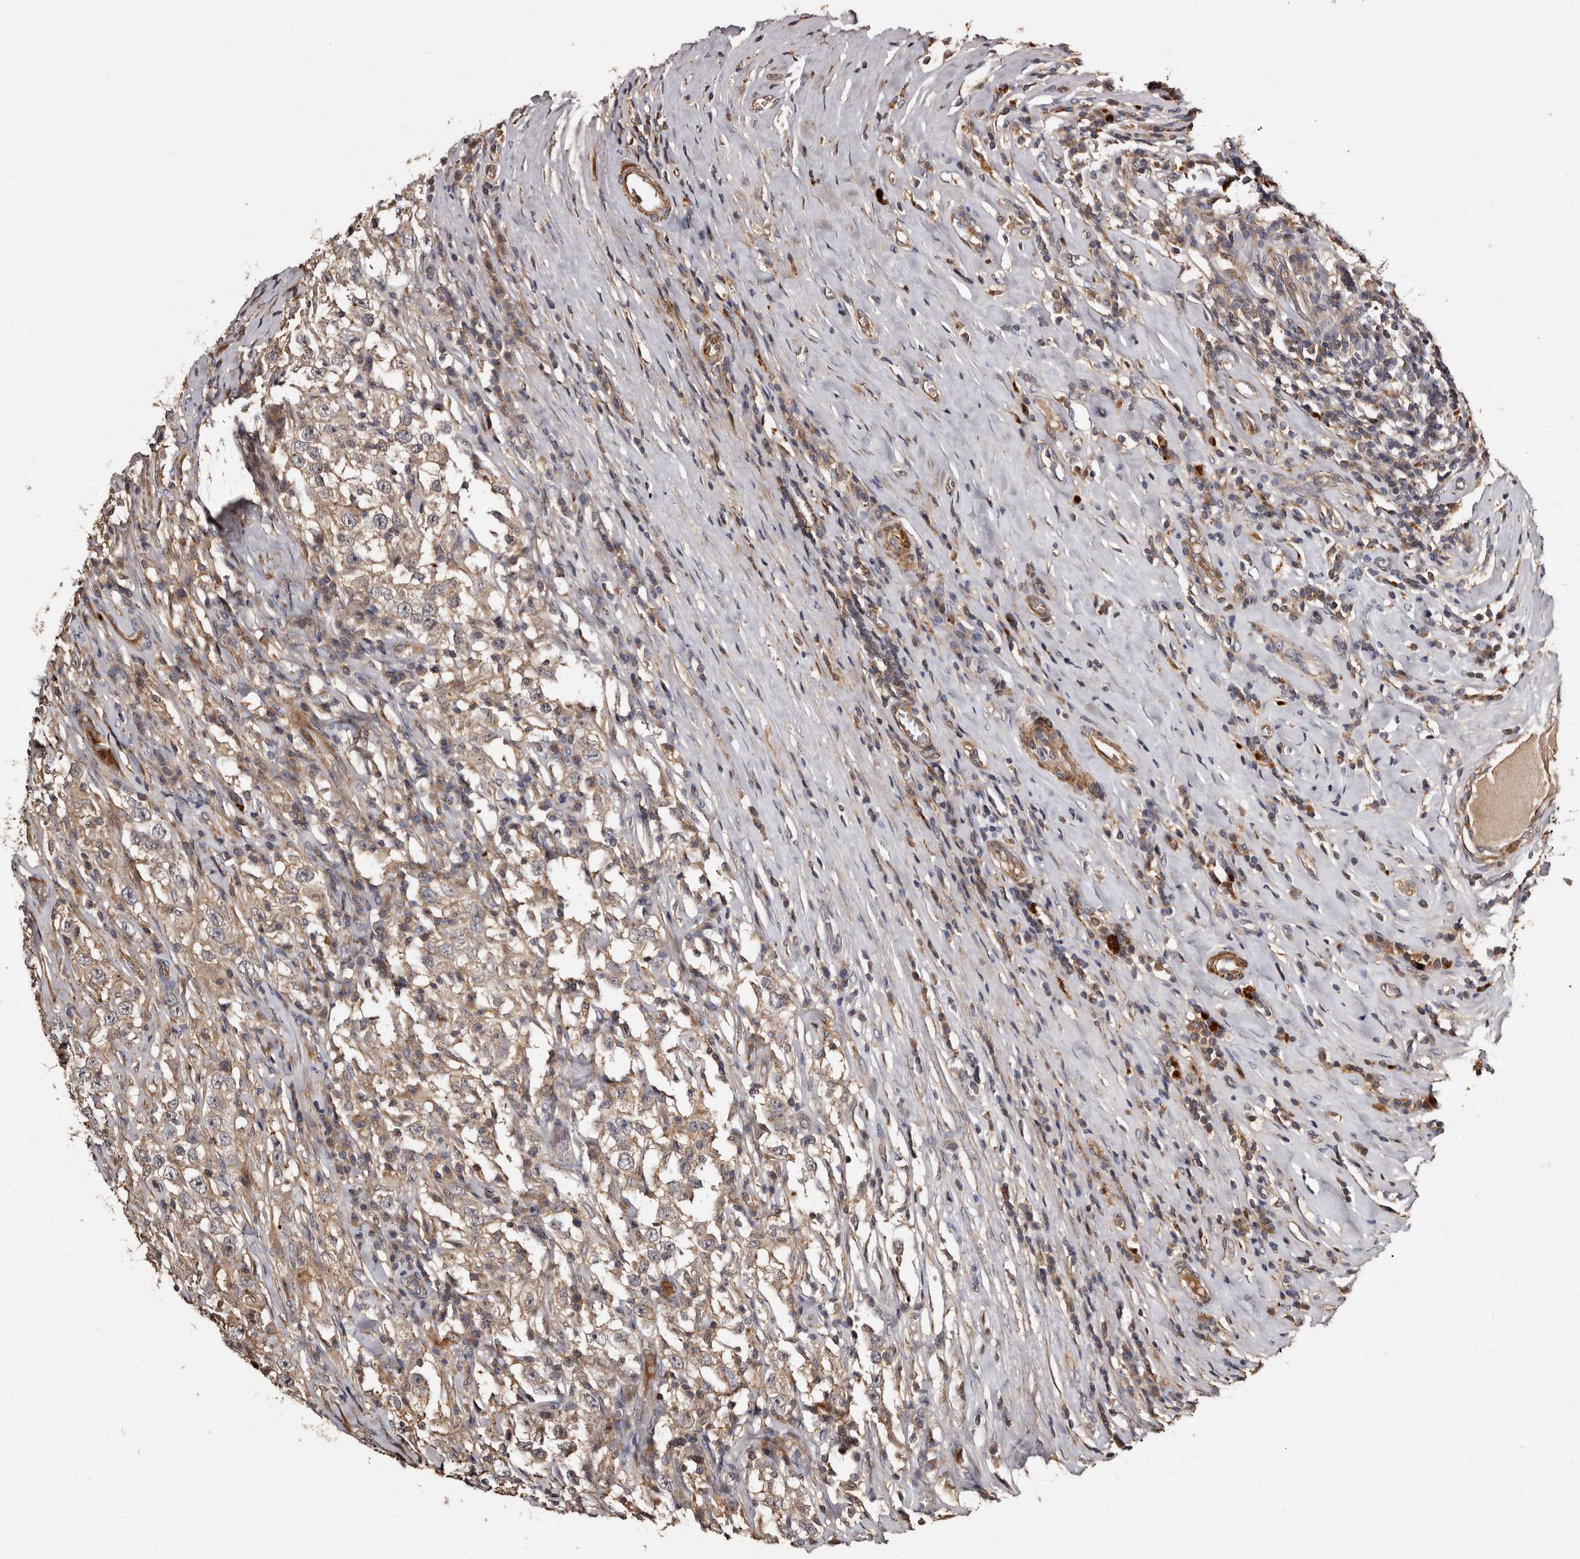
{"staining": {"intensity": "weak", "quantity": ">75%", "location": "cytoplasmic/membranous"}, "tissue": "testis cancer", "cell_type": "Tumor cells", "image_type": "cancer", "snomed": [{"axis": "morphology", "description": "Seminoma, NOS"}, {"axis": "topography", "description": "Testis"}], "caption": "Protein analysis of testis cancer tissue demonstrates weak cytoplasmic/membranous expression in approximately >75% of tumor cells. (brown staining indicates protein expression, while blue staining denotes nuclei).", "gene": "PRKD3", "patient": {"sex": "male", "age": 41}}